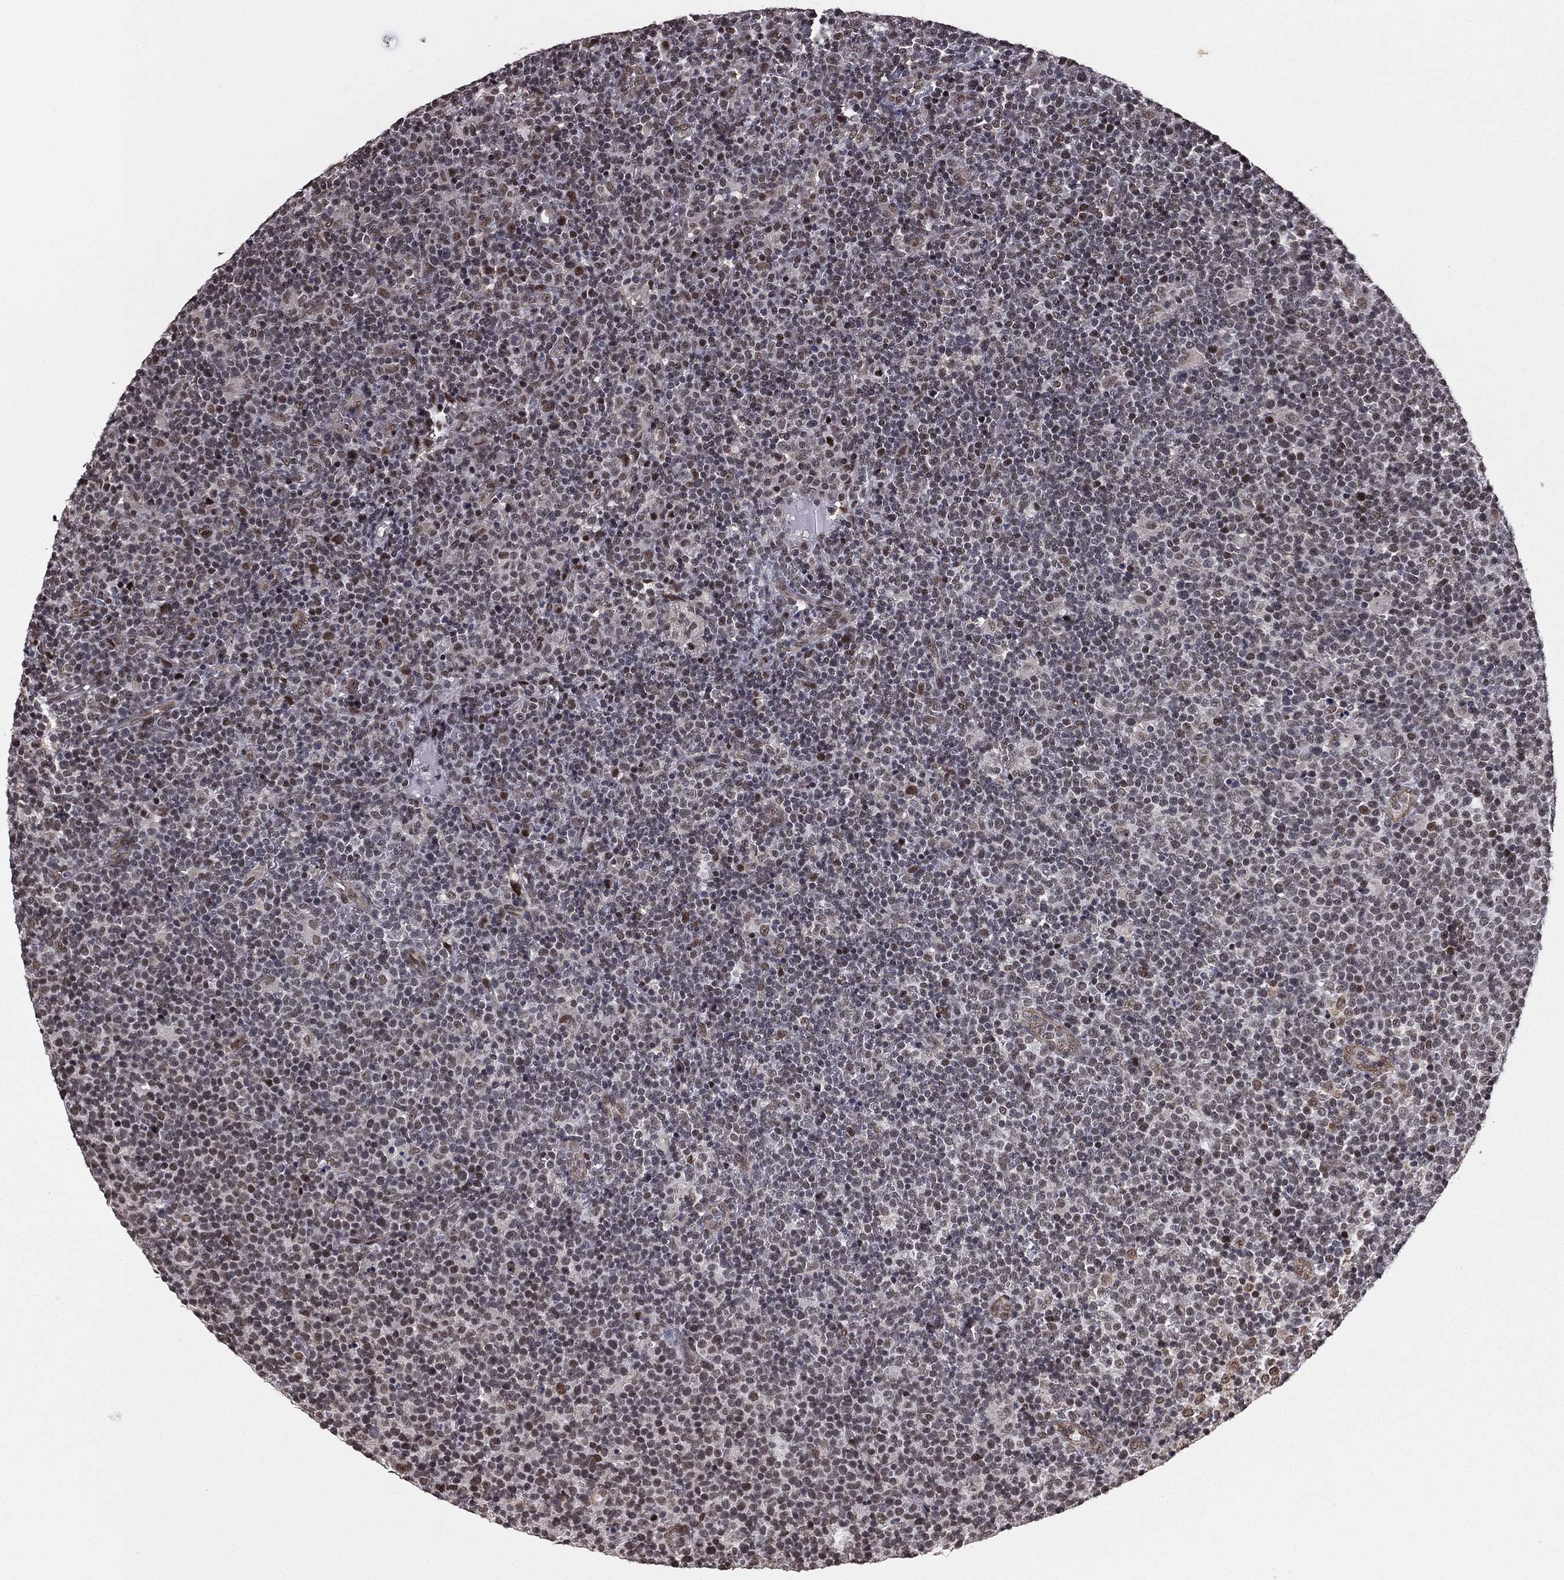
{"staining": {"intensity": "weak", "quantity": "<25%", "location": "cytoplasmic/membranous"}, "tissue": "lymphoma", "cell_type": "Tumor cells", "image_type": "cancer", "snomed": [{"axis": "morphology", "description": "Malignant lymphoma, non-Hodgkin's type, High grade"}, {"axis": "topography", "description": "Lymph node"}], "caption": "High power microscopy image of an immunohistochemistry (IHC) histopathology image of lymphoma, revealing no significant positivity in tumor cells. (Brightfield microscopy of DAB (3,3'-diaminobenzidine) immunohistochemistry (IHC) at high magnification).", "gene": "RARB", "patient": {"sex": "male", "age": 61}}